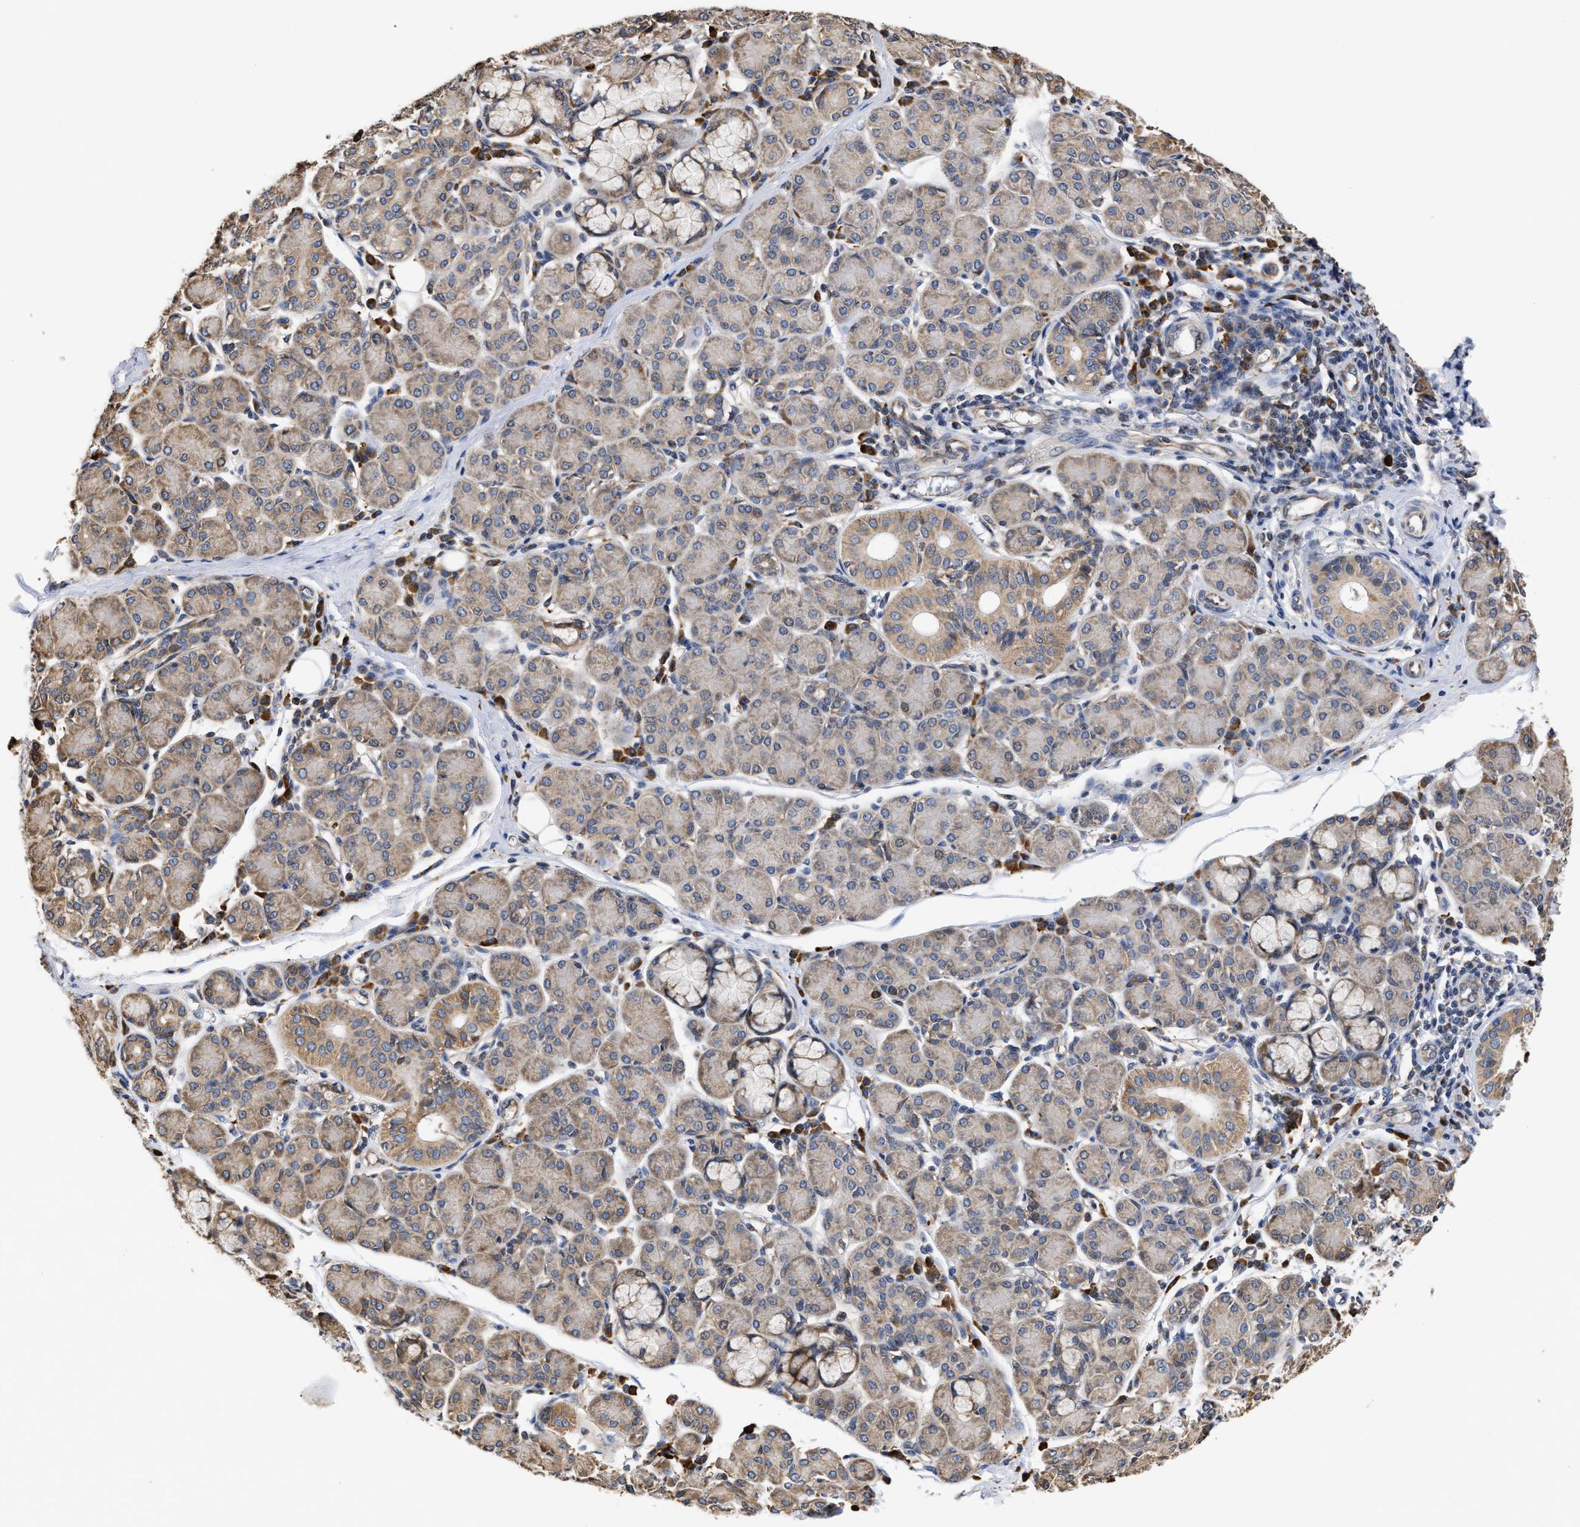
{"staining": {"intensity": "moderate", "quantity": "25%-75%", "location": "cytoplasmic/membranous"}, "tissue": "salivary gland", "cell_type": "Glandular cells", "image_type": "normal", "snomed": [{"axis": "morphology", "description": "Normal tissue, NOS"}, {"axis": "morphology", "description": "Inflammation, NOS"}, {"axis": "topography", "description": "Lymph node"}, {"axis": "topography", "description": "Salivary gland"}], "caption": "The photomicrograph shows immunohistochemical staining of normal salivary gland. There is moderate cytoplasmic/membranous expression is seen in about 25%-75% of glandular cells.", "gene": "GOSR1", "patient": {"sex": "male", "age": 3}}